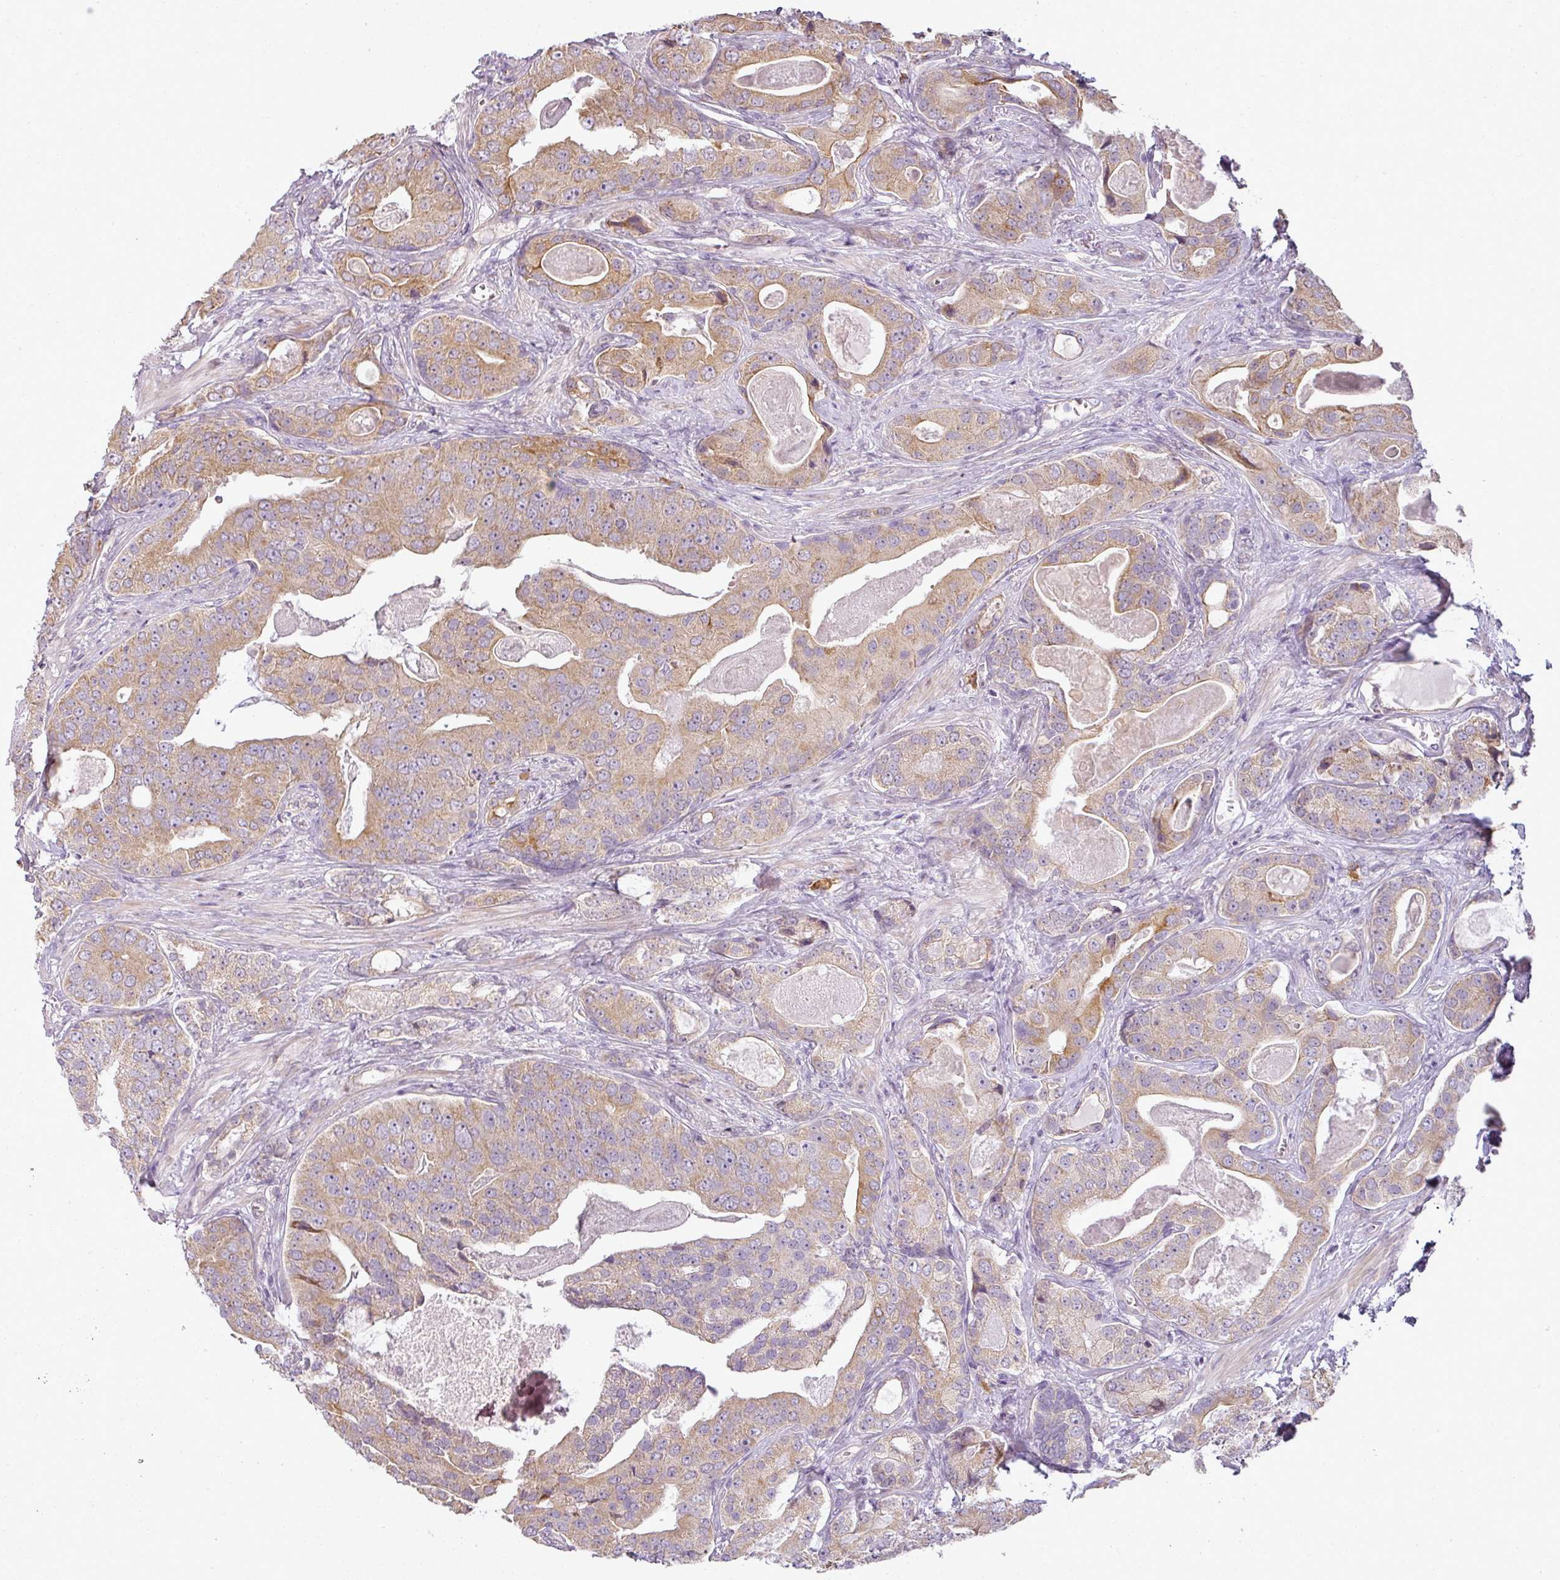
{"staining": {"intensity": "moderate", "quantity": ">75%", "location": "cytoplasmic/membranous"}, "tissue": "prostate cancer", "cell_type": "Tumor cells", "image_type": "cancer", "snomed": [{"axis": "morphology", "description": "Adenocarcinoma, High grade"}, {"axis": "topography", "description": "Prostate"}], "caption": "Approximately >75% of tumor cells in human prostate cancer (adenocarcinoma (high-grade)) demonstrate moderate cytoplasmic/membranous protein positivity as visualized by brown immunohistochemical staining.", "gene": "LY75", "patient": {"sex": "male", "age": 71}}